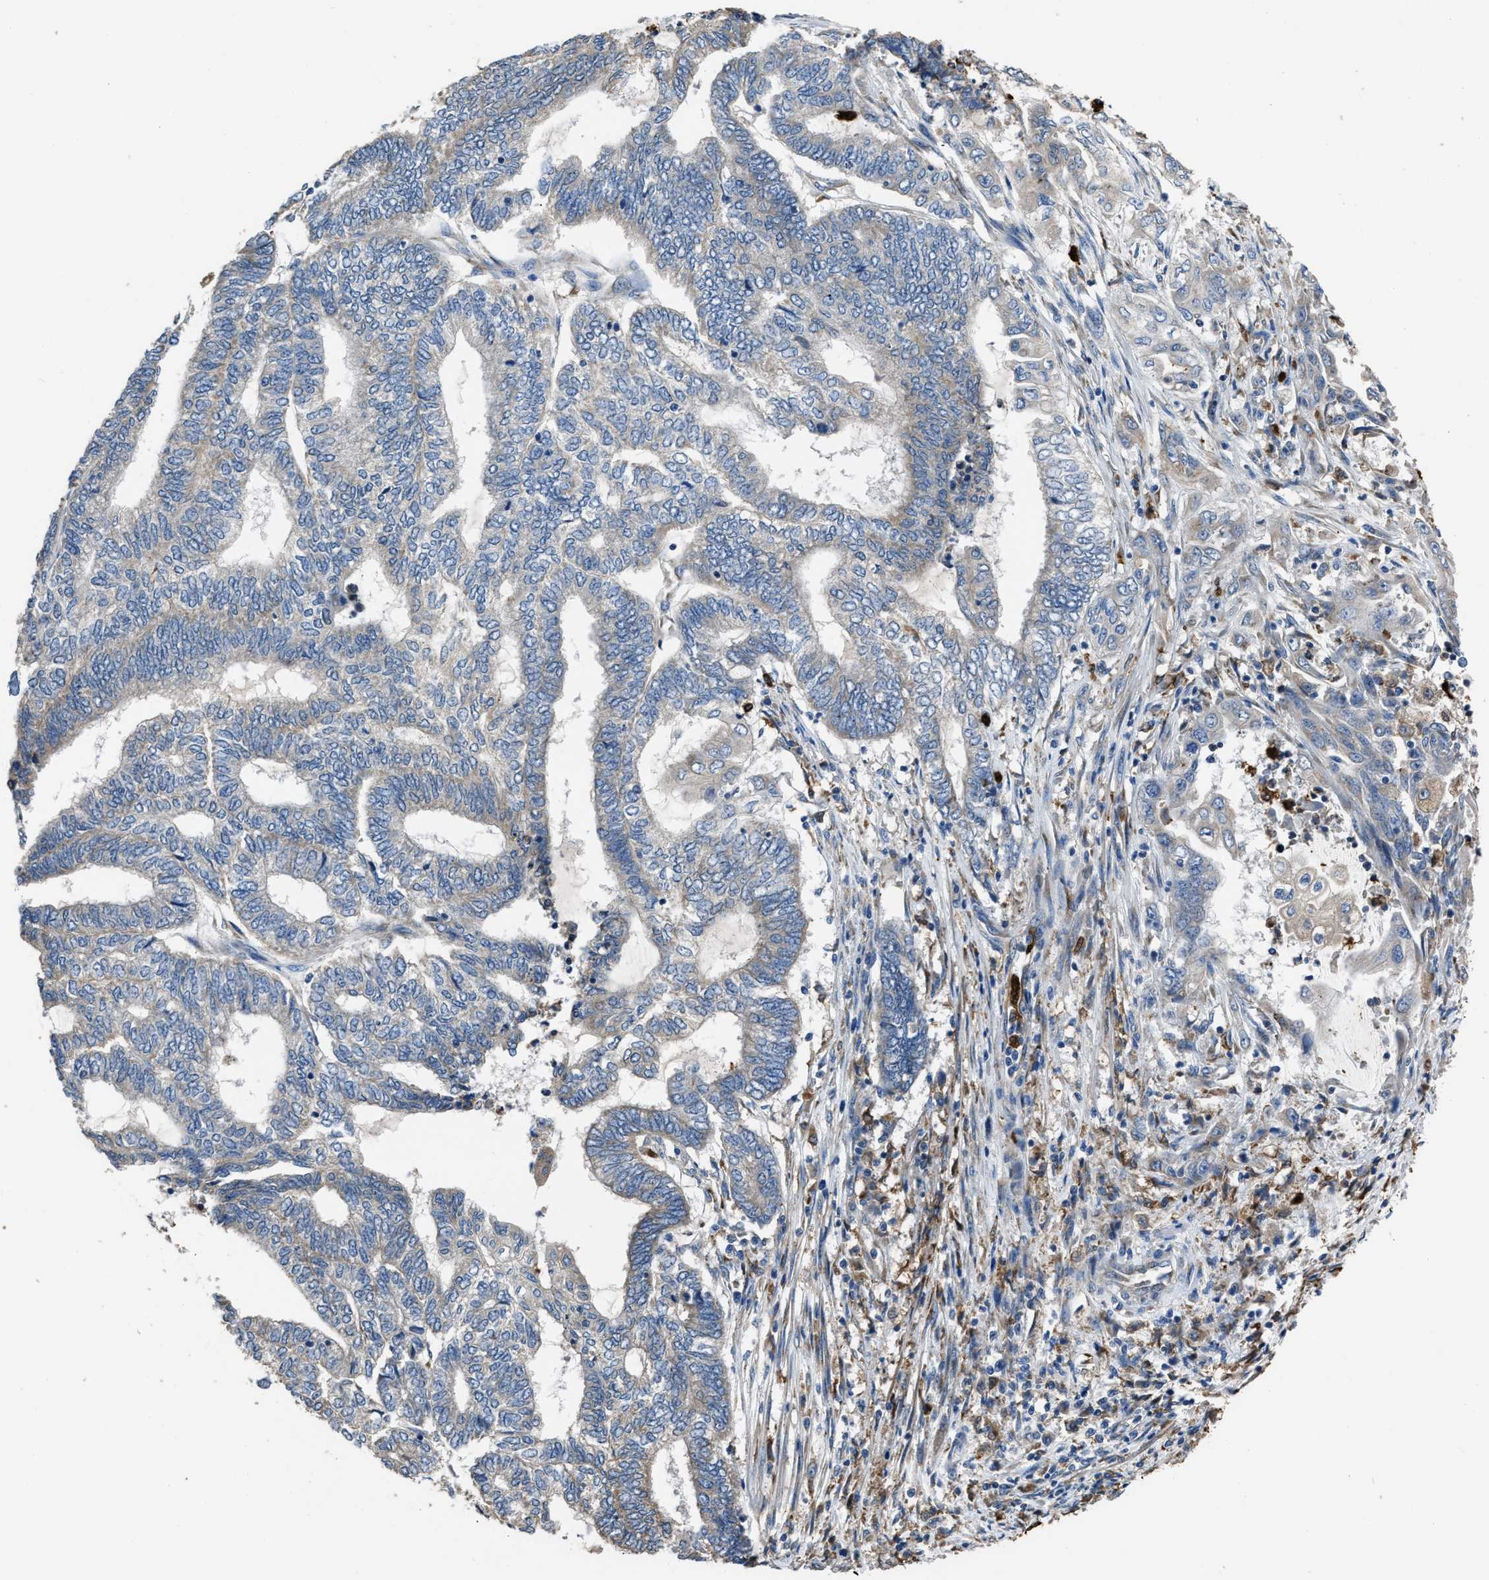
{"staining": {"intensity": "negative", "quantity": "none", "location": "none"}, "tissue": "endometrial cancer", "cell_type": "Tumor cells", "image_type": "cancer", "snomed": [{"axis": "morphology", "description": "Adenocarcinoma, NOS"}, {"axis": "topography", "description": "Uterus"}, {"axis": "topography", "description": "Endometrium"}], "caption": "Immunohistochemical staining of endometrial adenocarcinoma displays no significant staining in tumor cells.", "gene": "ANGPT1", "patient": {"sex": "female", "age": 70}}